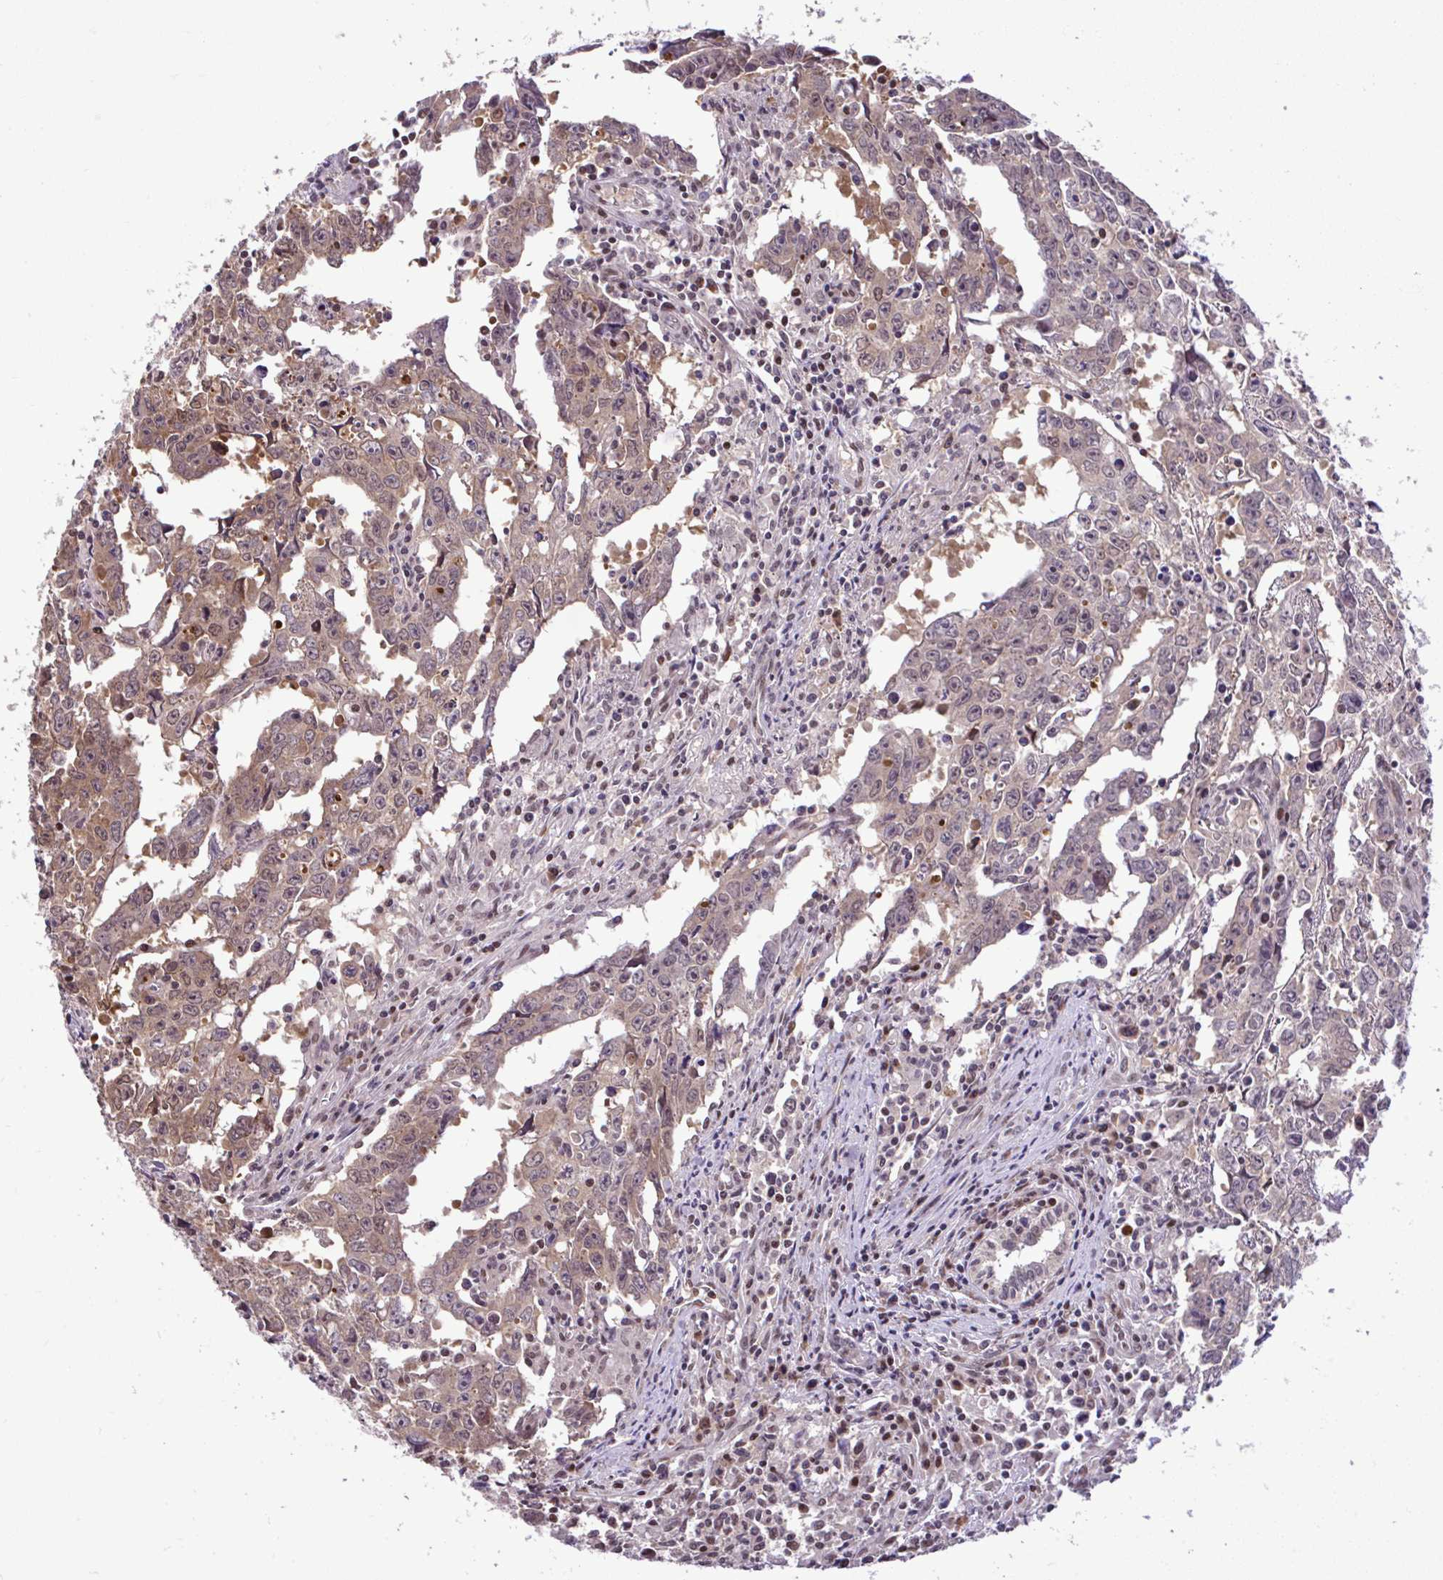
{"staining": {"intensity": "moderate", "quantity": "25%-75%", "location": "cytoplasmic/membranous,nuclear"}, "tissue": "testis cancer", "cell_type": "Tumor cells", "image_type": "cancer", "snomed": [{"axis": "morphology", "description": "Carcinoma, Embryonal, NOS"}, {"axis": "topography", "description": "Testis"}], "caption": "Moderate cytoplasmic/membranous and nuclear expression for a protein is seen in approximately 25%-75% of tumor cells of testis embryonal carcinoma using immunohistochemistry (IHC).", "gene": "GLIS3", "patient": {"sex": "male", "age": 22}}